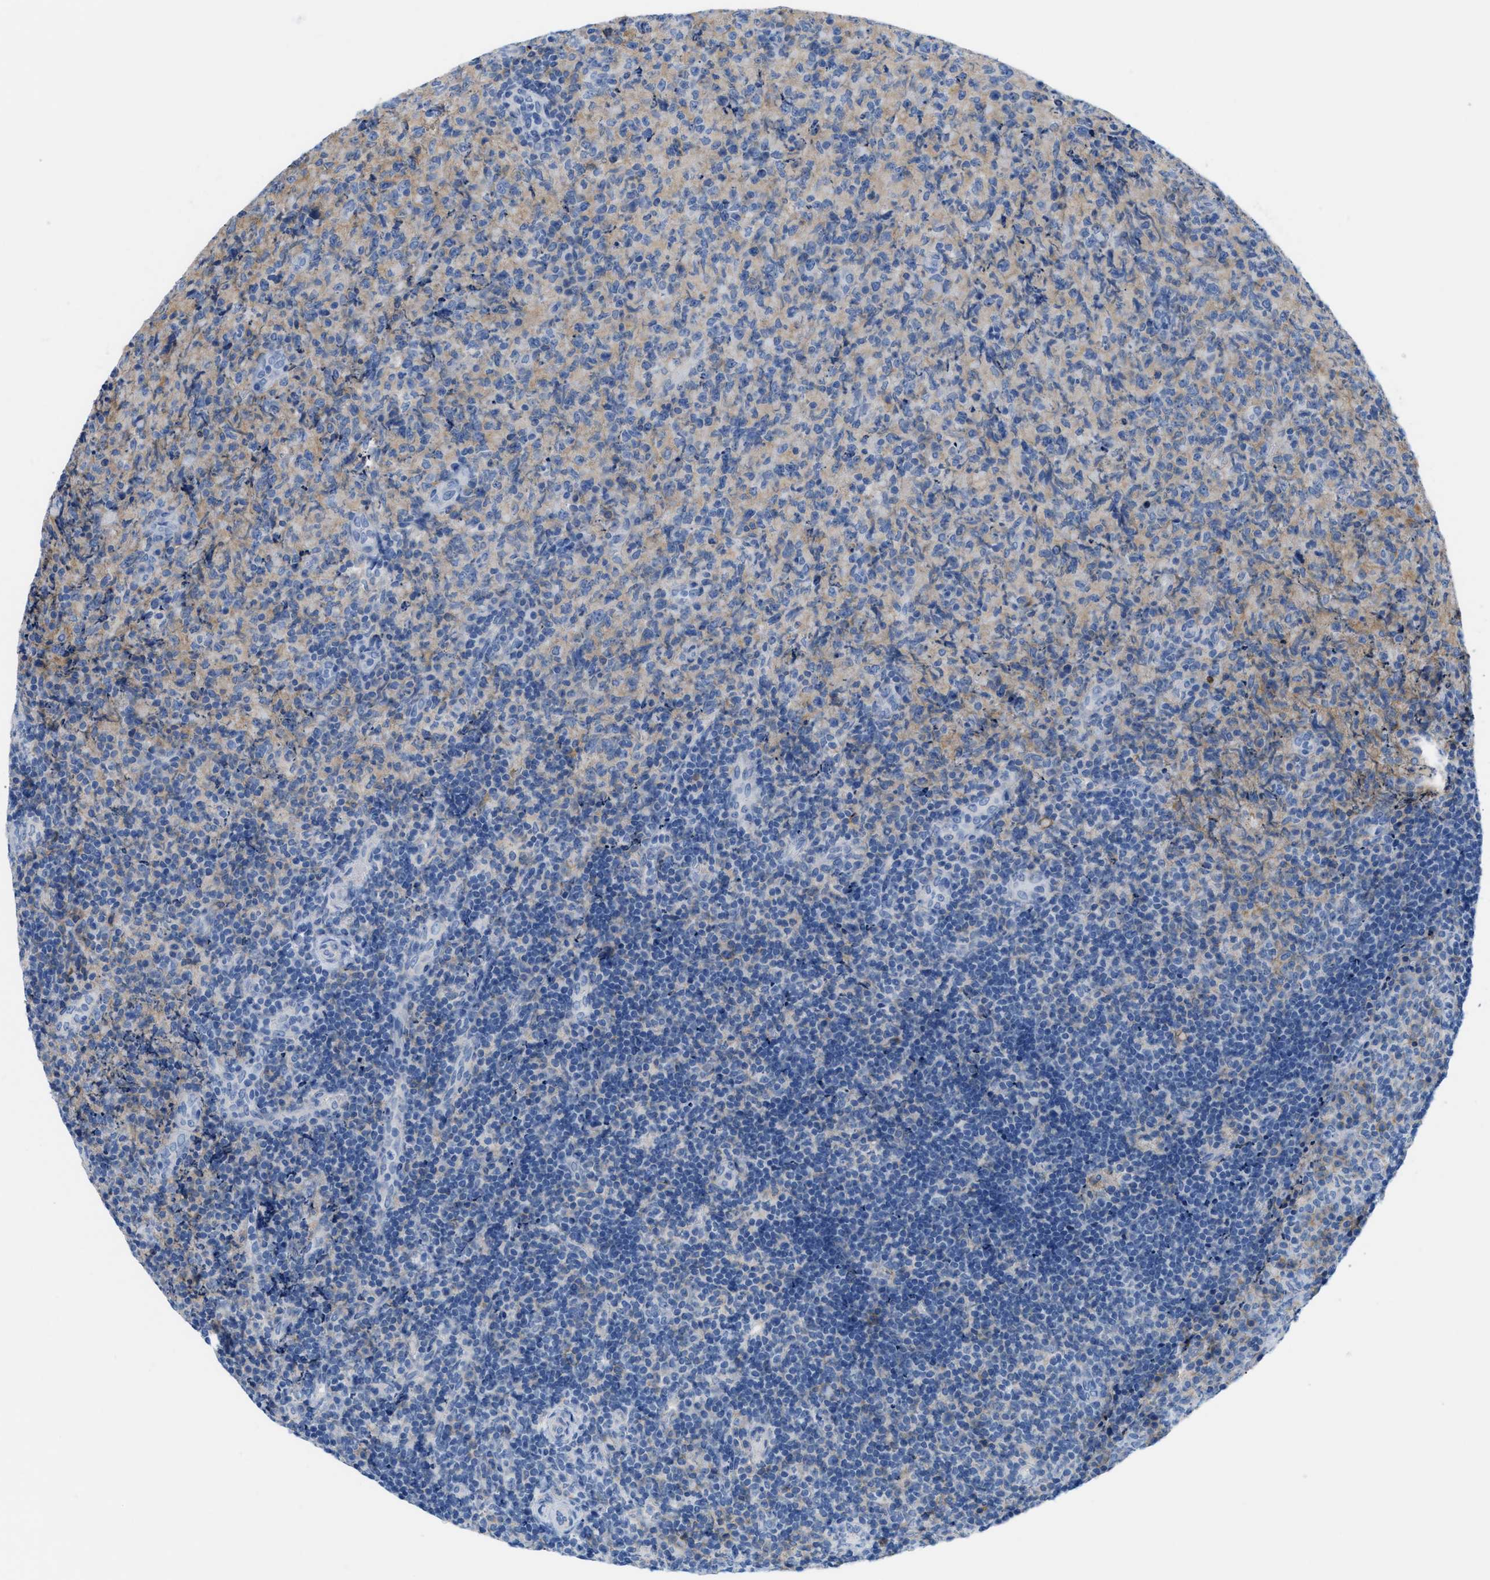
{"staining": {"intensity": "negative", "quantity": "none", "location": "none"}, "tissue": "lymphoma", "cell_type": "Tumor cells", "image_type": "cancer", "snomed": [{"axis": "morphology", "description": "Malignant lymphoma, non-Hodgkin's type, High grade"}, {"axis": "topography", "description": "Tonsil"}], "caption": "Tumor cells show no significant protein expression in high-grade malignant lymphoma, non-Hodgkin's type. The staining was performed using DAB to visualize the protein expression in brown, while the nuclei were stained in blue with hematoxylin (Magnification: 20x).", "gene": "SLC3A2", "patient": {"sex": "female", "age": 36}}